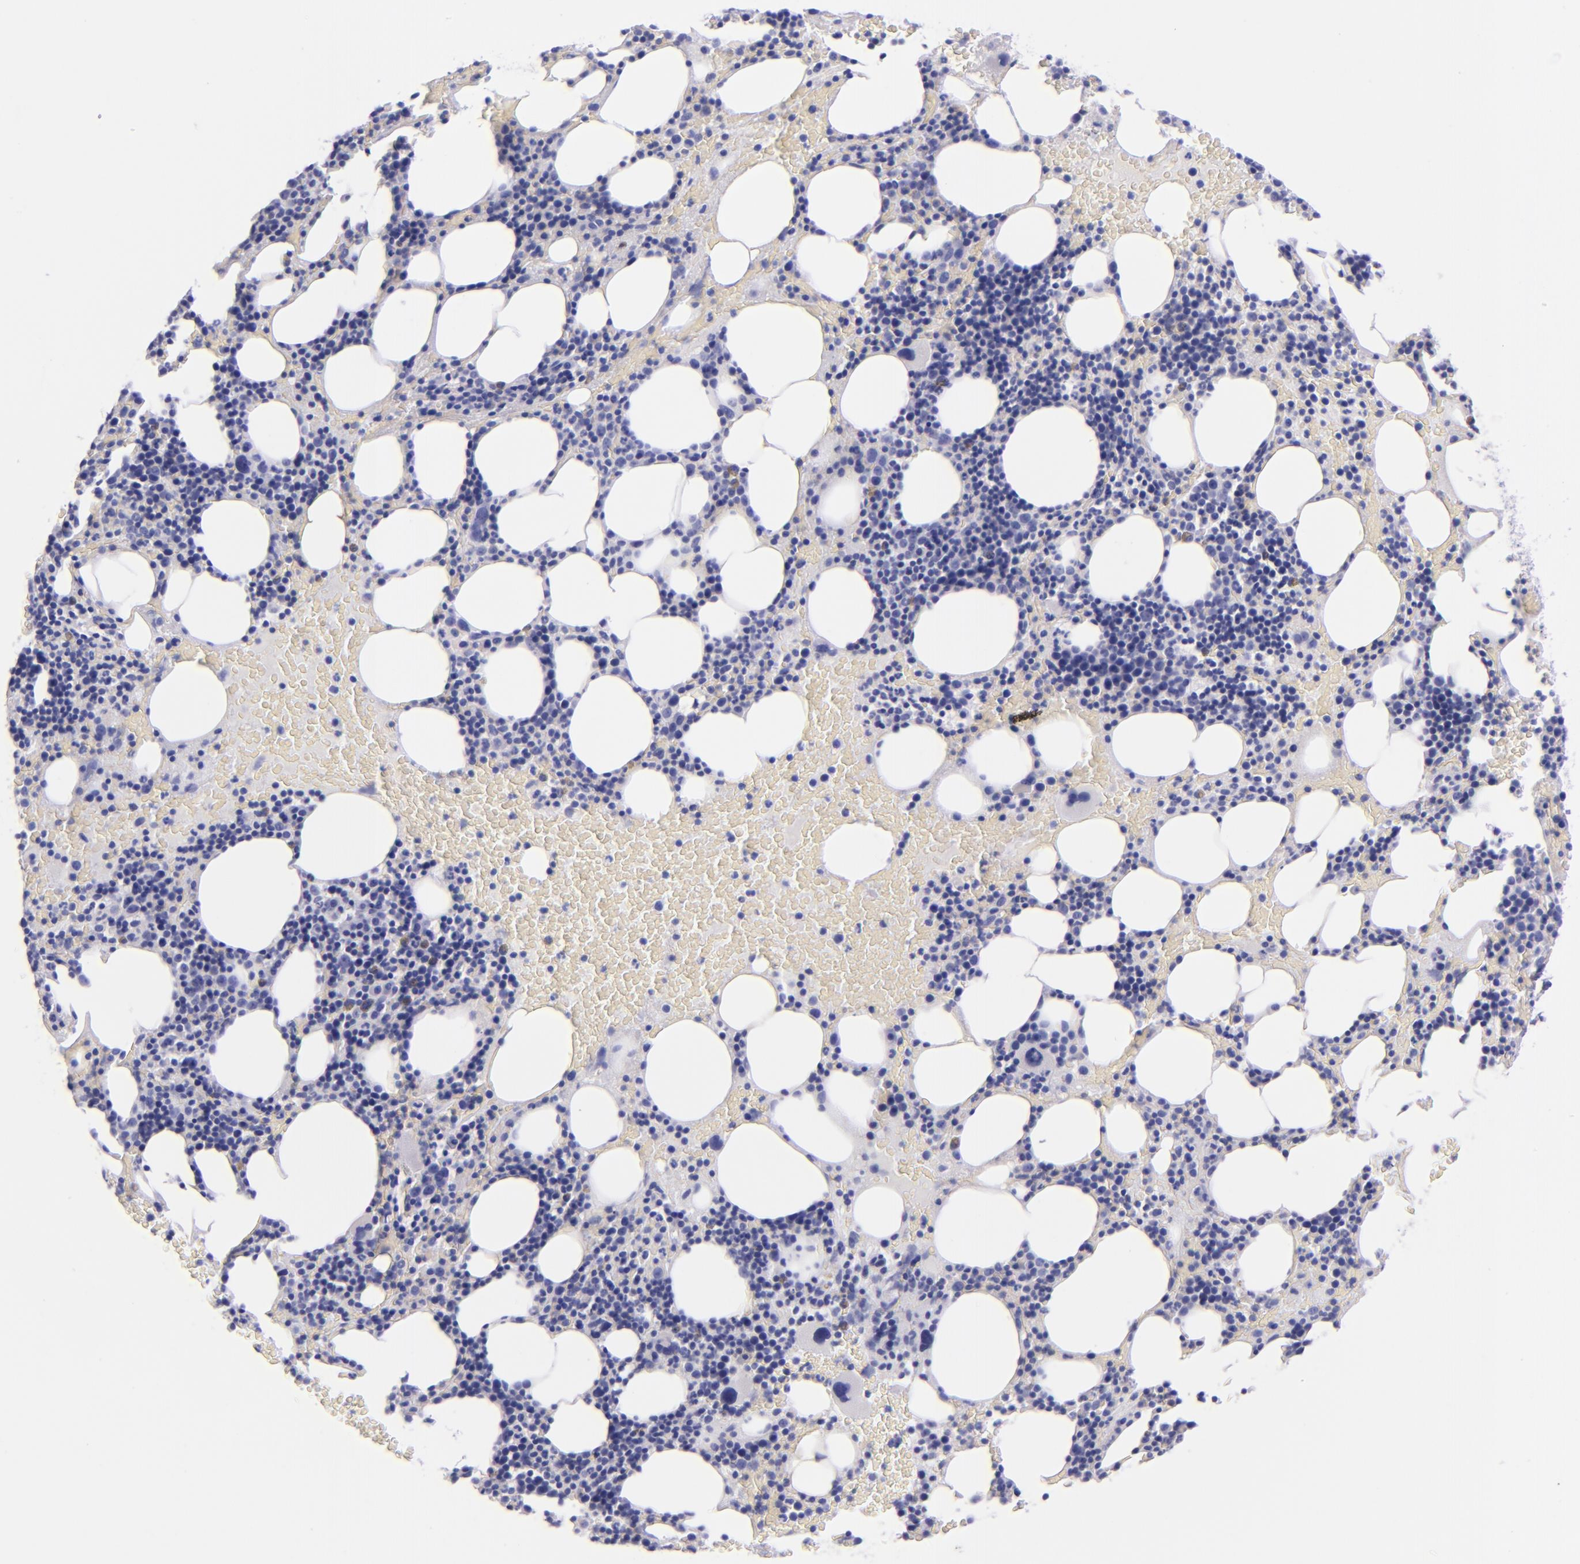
{"staining": {"intensity": "negative", "quantity": "none", "location": "none"}, "tissue": "bone marrow", "cell_type": "Hematopoietic cells", "image_type": "normal", "snomed": [{"axis": "morphology", "description": "Normal tissue, NOS"}, {"axis": "topography", "description": "Bone marrow"}], "caption": "Hematopoietic cells show no significant positivity in benign bone marrow.", "gene": "SFTPA2", "patient": {"sex": "male", "age": 86}}